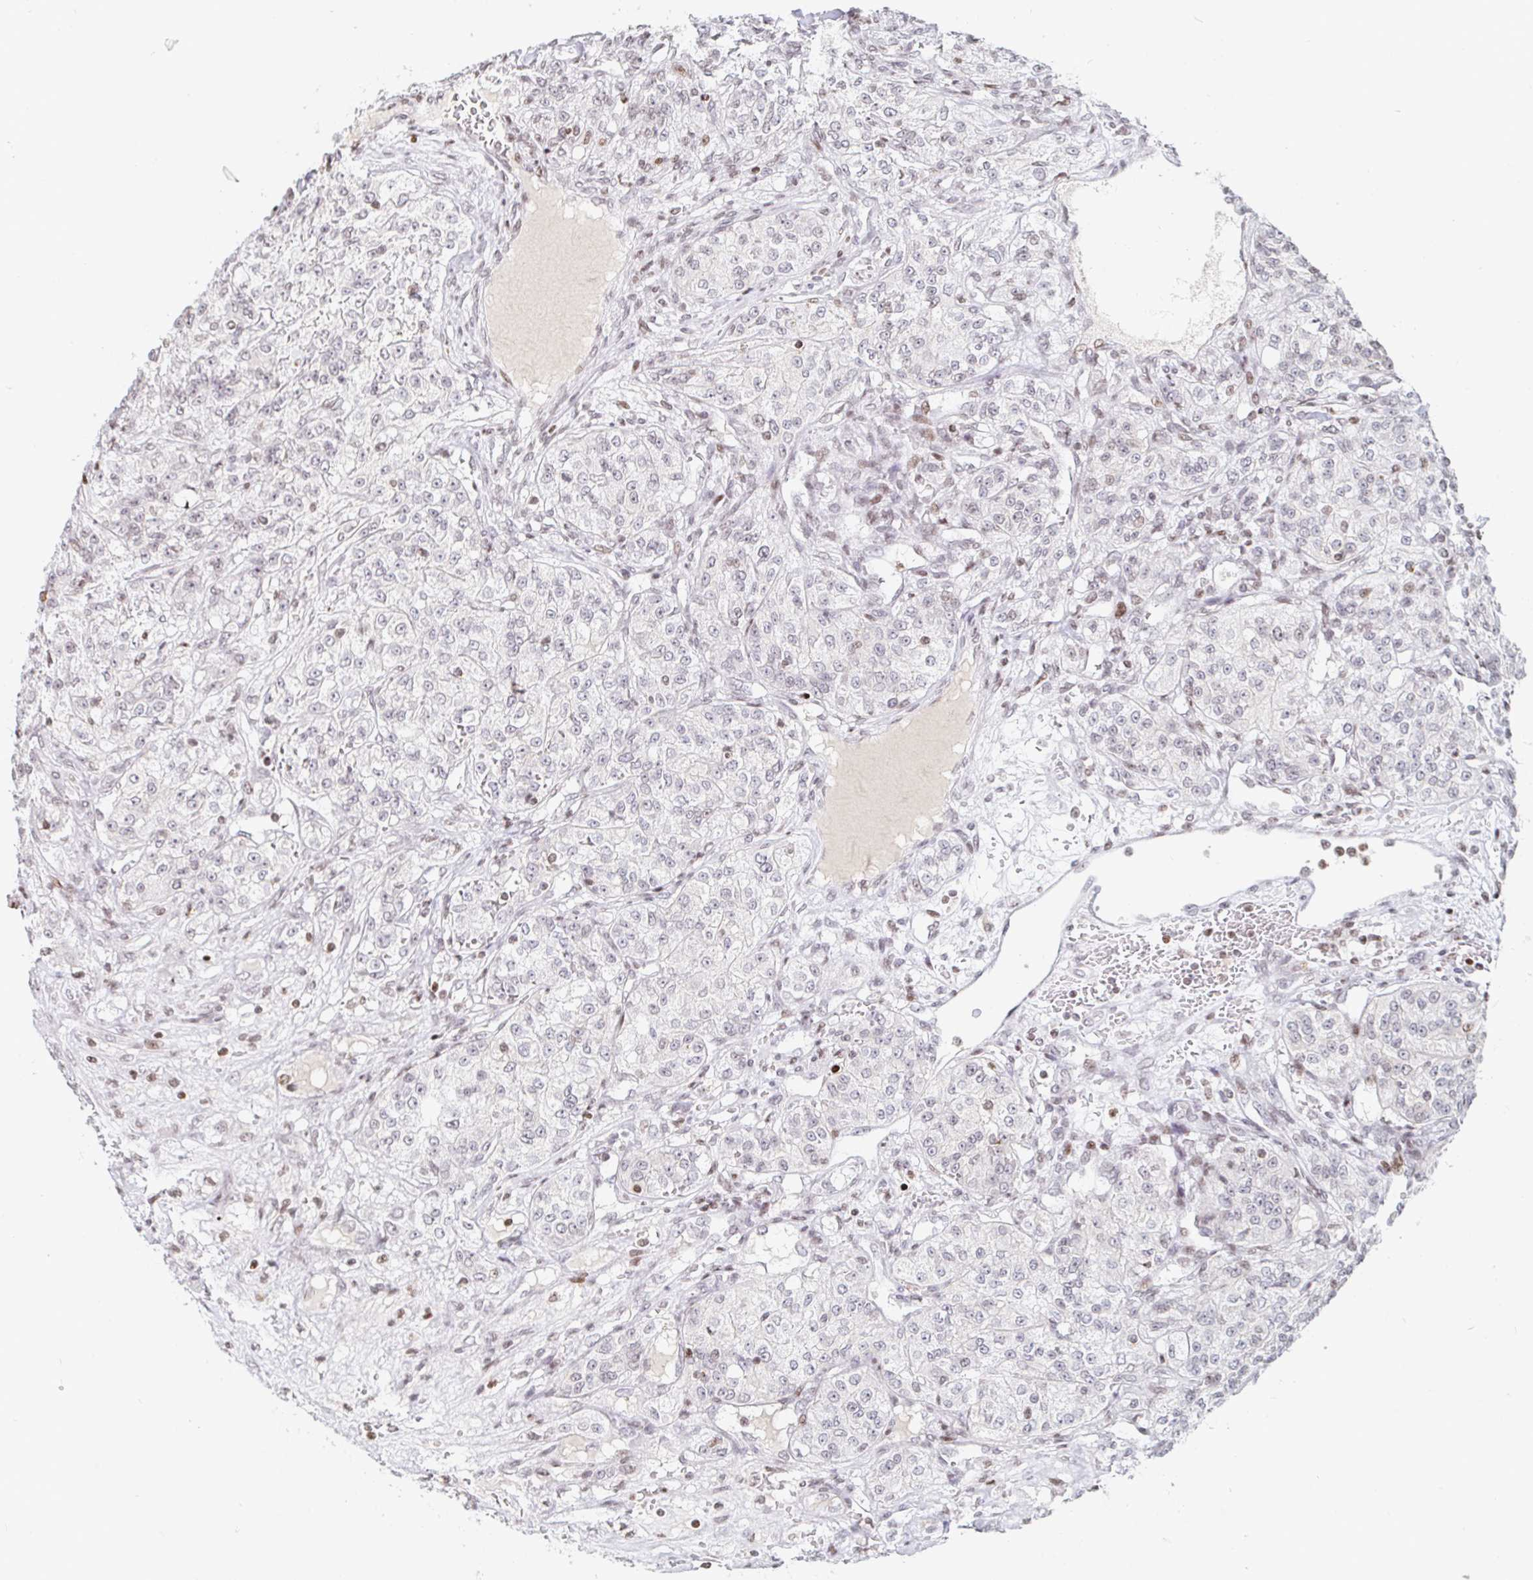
{"staining": {"intensity": "negative", "quantity": "none", "location": "none"}, "tissue": "renal cancer", "cell_type": "Tumor cells", "image_type": "cancer", "snomed": [{"axis": "morphology", "description": "Adenocarcinoma, NOS"}, {"axis": "topography", "description": "Kidney"}], "caption": "An image of human adenocarcinoma (renal) is negative for staining in tumor cells. The staining was performed using DAB to visualize the protein expression in brown, while the nuclei were stained in blue with hematoxylin (Magnification: 20x).", "gene": "HOXC10", "patient": {"sex": "female", "age": 63}}